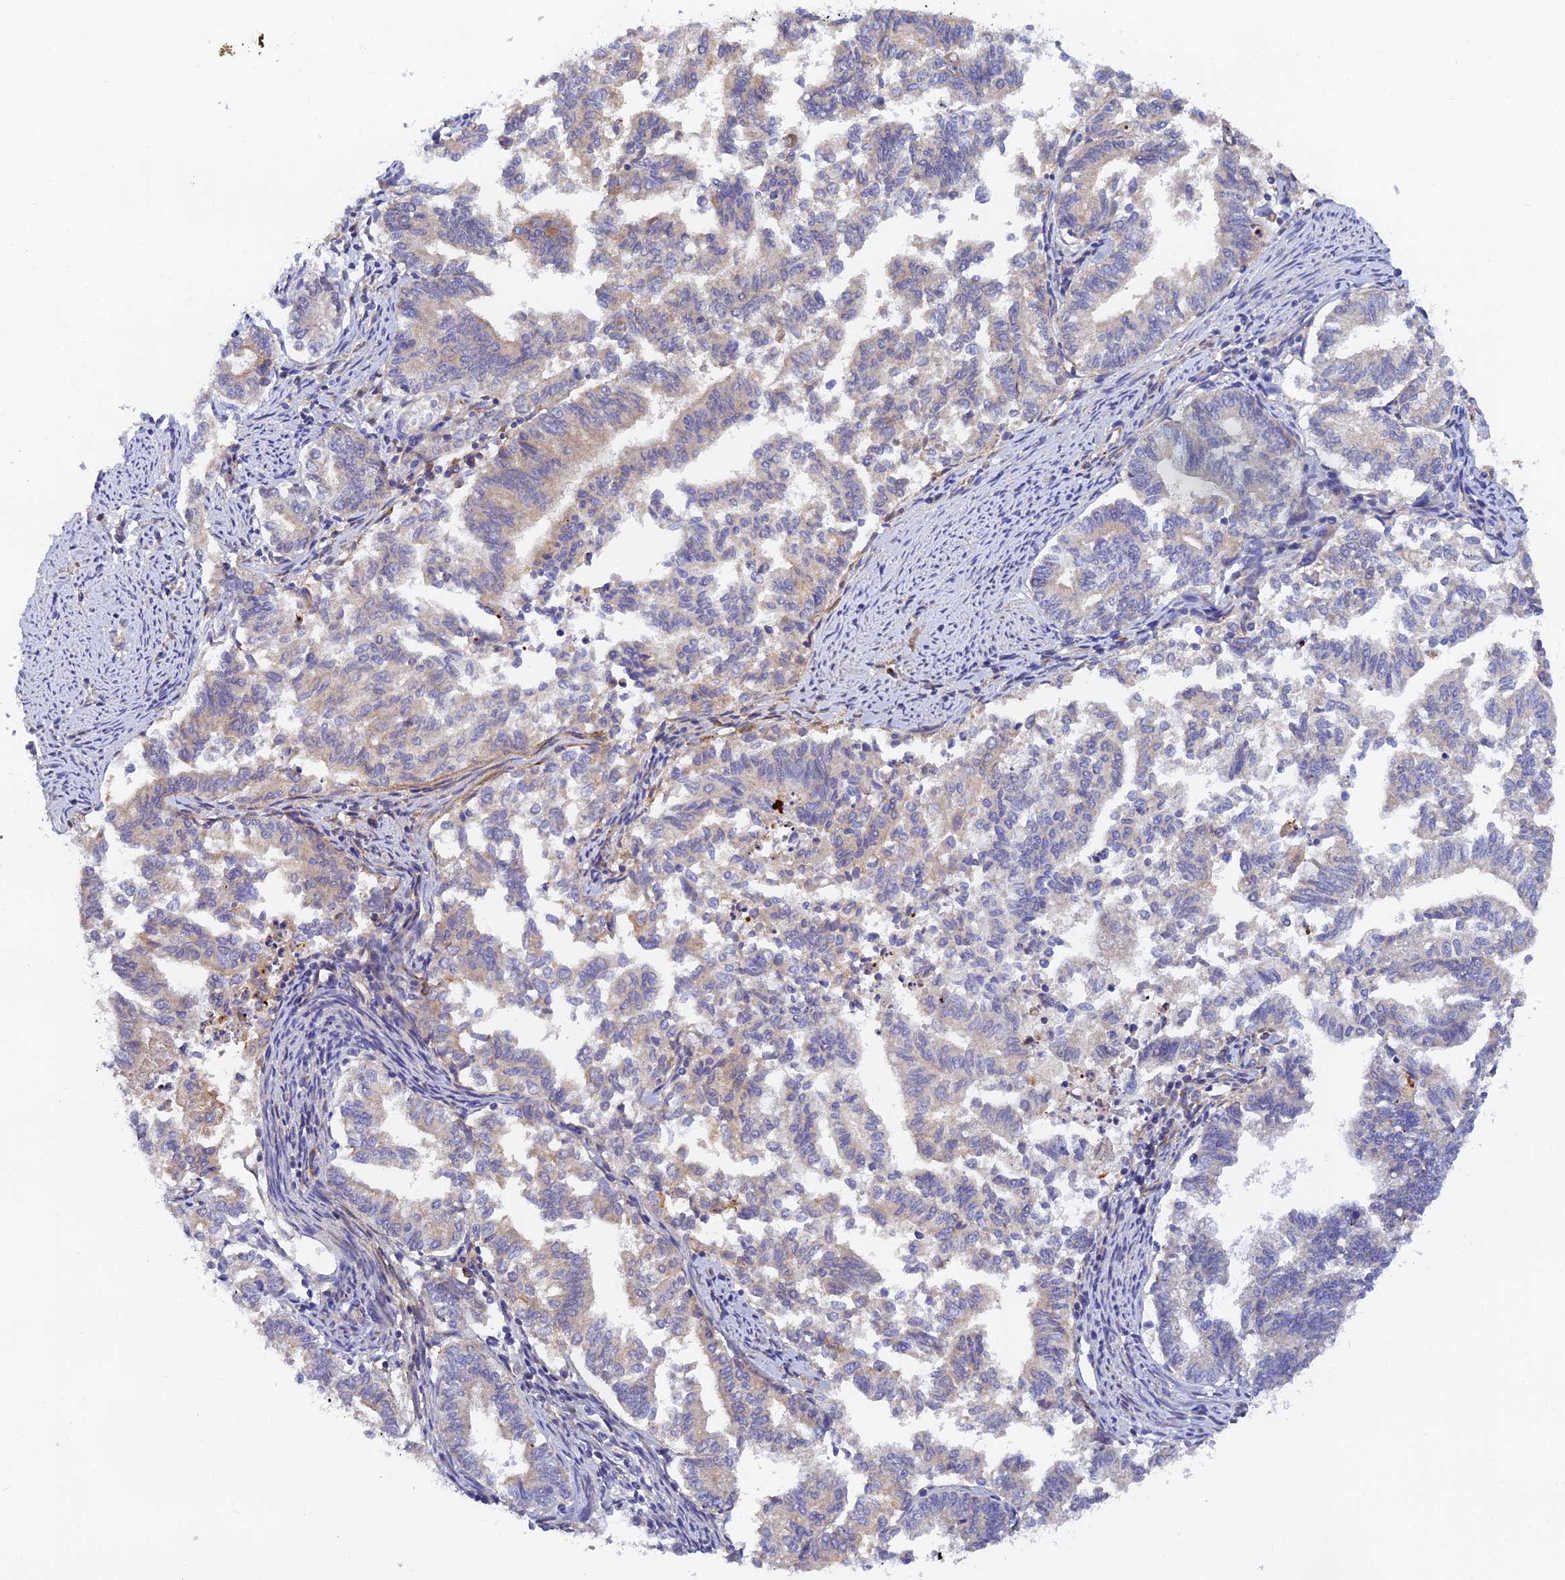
{"staining": {"intensity": "negative", "quantity": "none", "location": "none"}, "tissue": "endometrial cancer", "cell_type": "Tumor cells", "image_type": "cancer", "snomed": [{"axis": "morphology", "description": "Adenocarcinoma, NOS"}, {"axis": "topography", "description": "Endometrium"}], "caption": "Immunohistochemistry histopathology image of neoplastic tissue: human endometrial adenocarcinoma stained with DAB (3,3'-diaminobenzidine) exhibits no significant protein positivity in tumor cells.", "gene": "RANBP6", "patient": {"sex": "female", "age": 79}}